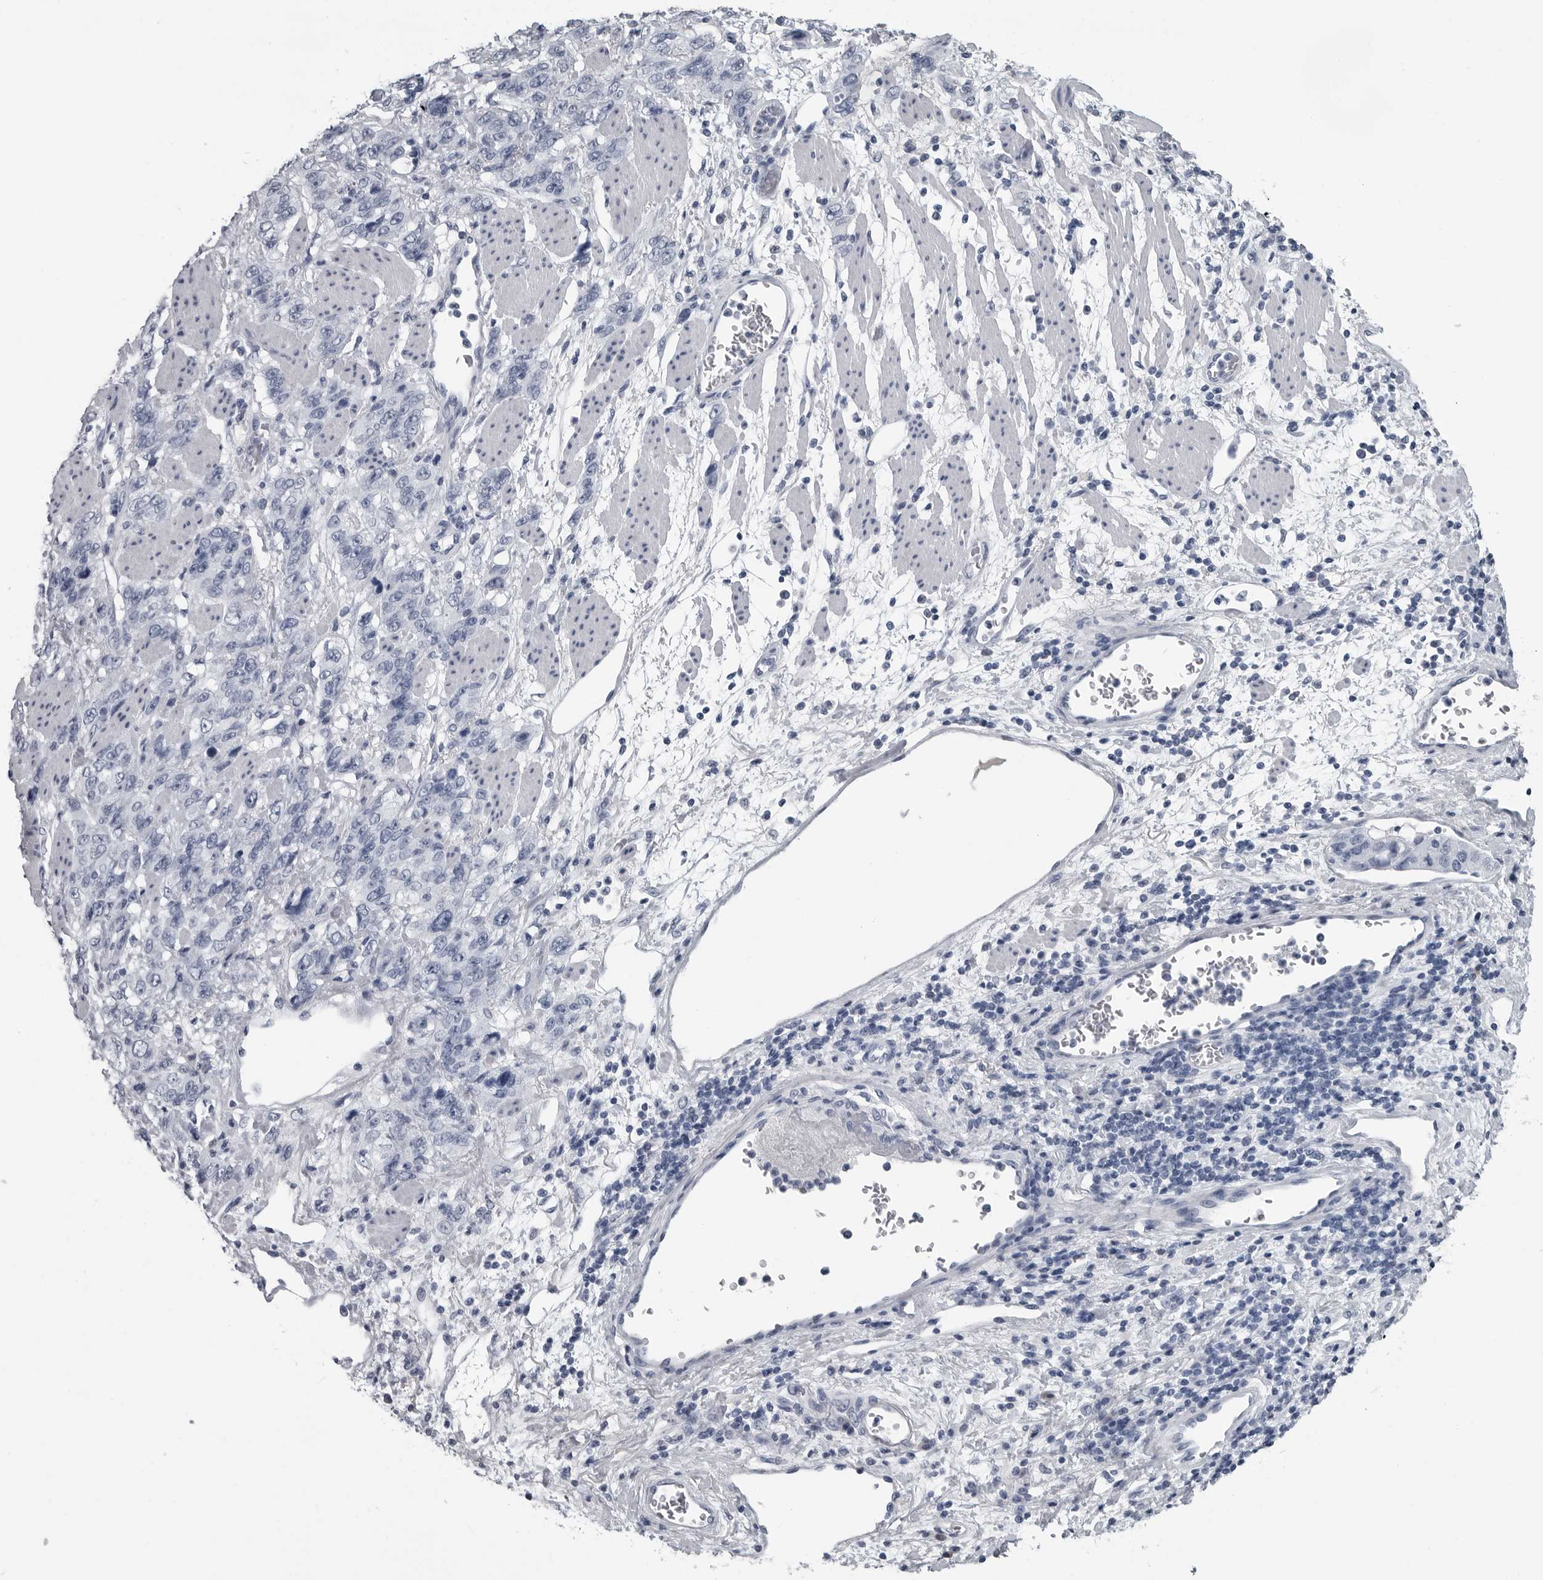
{"staining": {"intensity": "negative", "quantity": "none", "location": "none"}, "tissue": "stomach cancer", "cell_type": "Tumor cells", "image_type": "cancer", "snomed": [{"axis": "morphology", "description": "Adenocarcinoma, NOS"}, {"axis": "topography", "description": "Stomach"}], "caption": "IHC photomicrograph of neoplastic tissue: human adenocarcinoma (stomach) stained with DAB shows no significant protein positivity in tumor cells.", "gene": "AMPD1", "patient": {"sex": "male", "age": 48}}